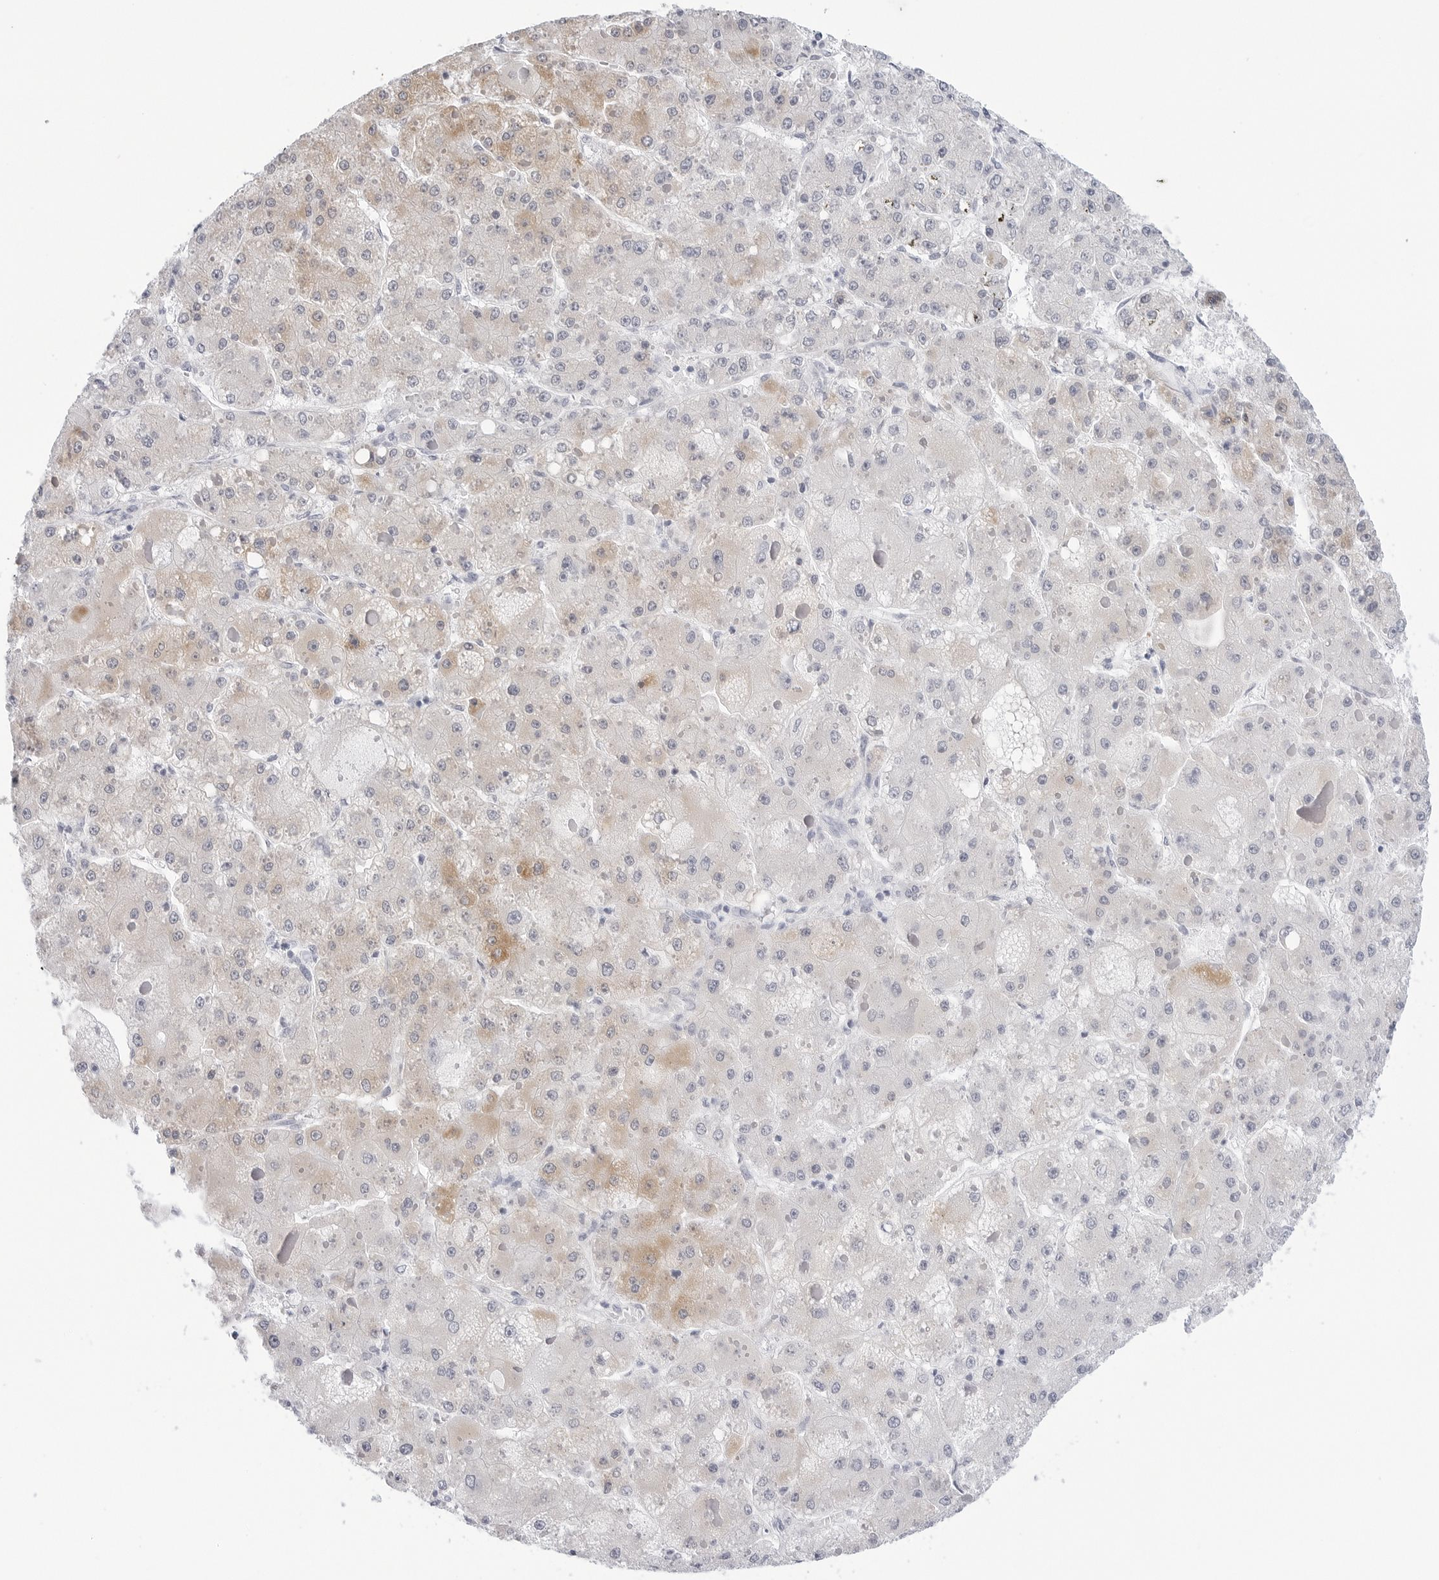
{"staining": {"intensity": "moderate", "quantity": "25%-75%", "location": "cytoplasmic/membranous"}, "tissue": "liver cancer", "cell_type": "Tumor cells", "image_type": "cancer", "snomed": [{"axis": "morphology", "description": "Carcinoma, Hepatocellular, NOS"}, {"axis": "topography", "description": "Liver"}], "caption": "A brown stain shows moderate cytoplasmic/membranous expression of a protein in human liver hepatocellular carcinoma tumor cells.", "gene": "HSPB7", "patient": {"sex": "female", "age": 73}}